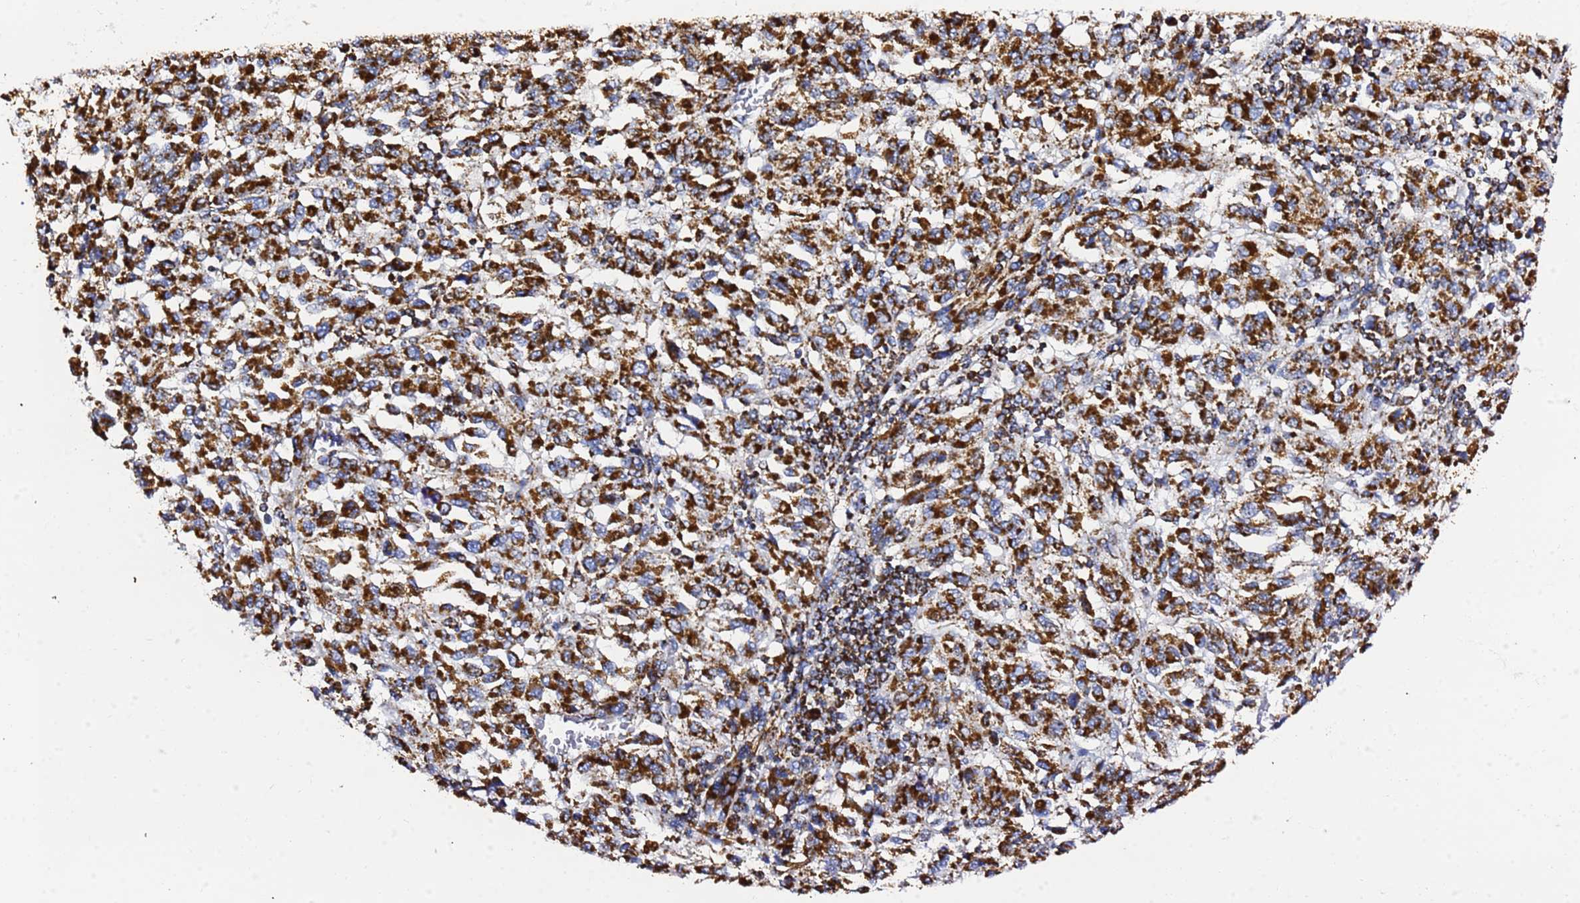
{"staining": {"intensity": "strong", "quantity": ">75%", "location": "cytoplasmic/membranous"}, "tissue": "melanoma", "cell_type": "Tumor cells", "image_type": "cancer", "snomed": [{"axis": "morphology", "description": "Malignant melanoma, Metastatic site"}, {"axis": "topography", "description": "Lung"}], "caption": "Melanoma stained with immunohistochemistry displays strong cytoplasmic/membranous expression in approximately >75% of tumor cells.", "gene": "PHB2", "patient": {"sex": "male", "age": 64}}